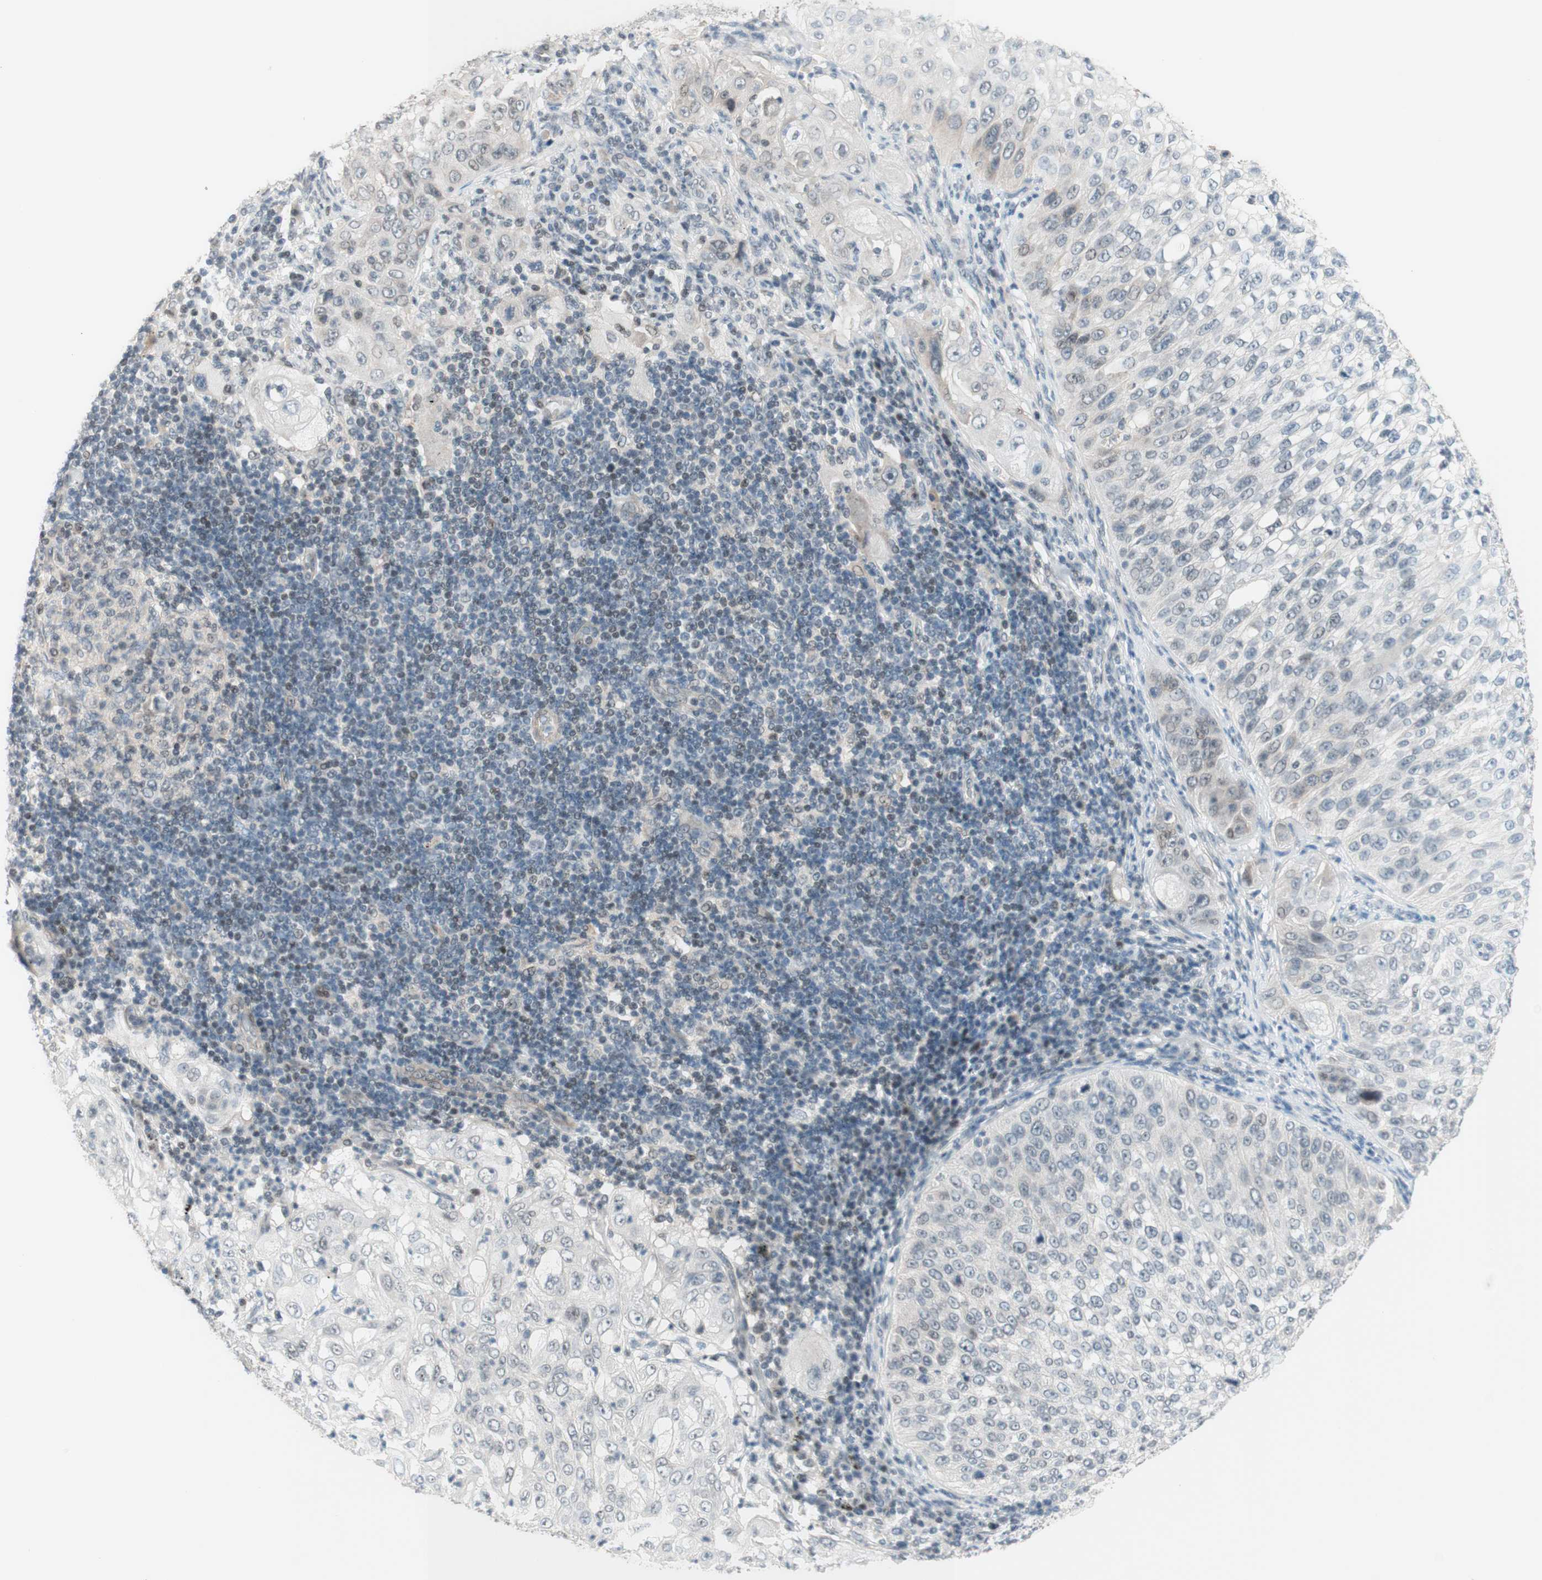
{"staining": {"intensity": "negative", "quantity": "none", "location": "none"}, "tissue": "lung cancer", "cell_type": "Tumor cells", "image_type": "cancer", "snomed": [{"axis": "morphology", "description": "Inflammation, NOS"}, {"axis": "morphology", "description": "Squamous cell carcinoma, NOS"}, {"axis": "topography", "description": "Lymph node"}, {"axis": "topography", "description": "Soft tissue"}, {"axis": "topography", "description": "Lung"}], "caption": "Protein analysis of lung cancer displays no significant expression in tumor cells. (DAB immunohistochemistry (IHC) visualized using brightfield microscopy, high magnification).", "gene": "JPH1", "patient": {"sex": "male", "age": 66}}